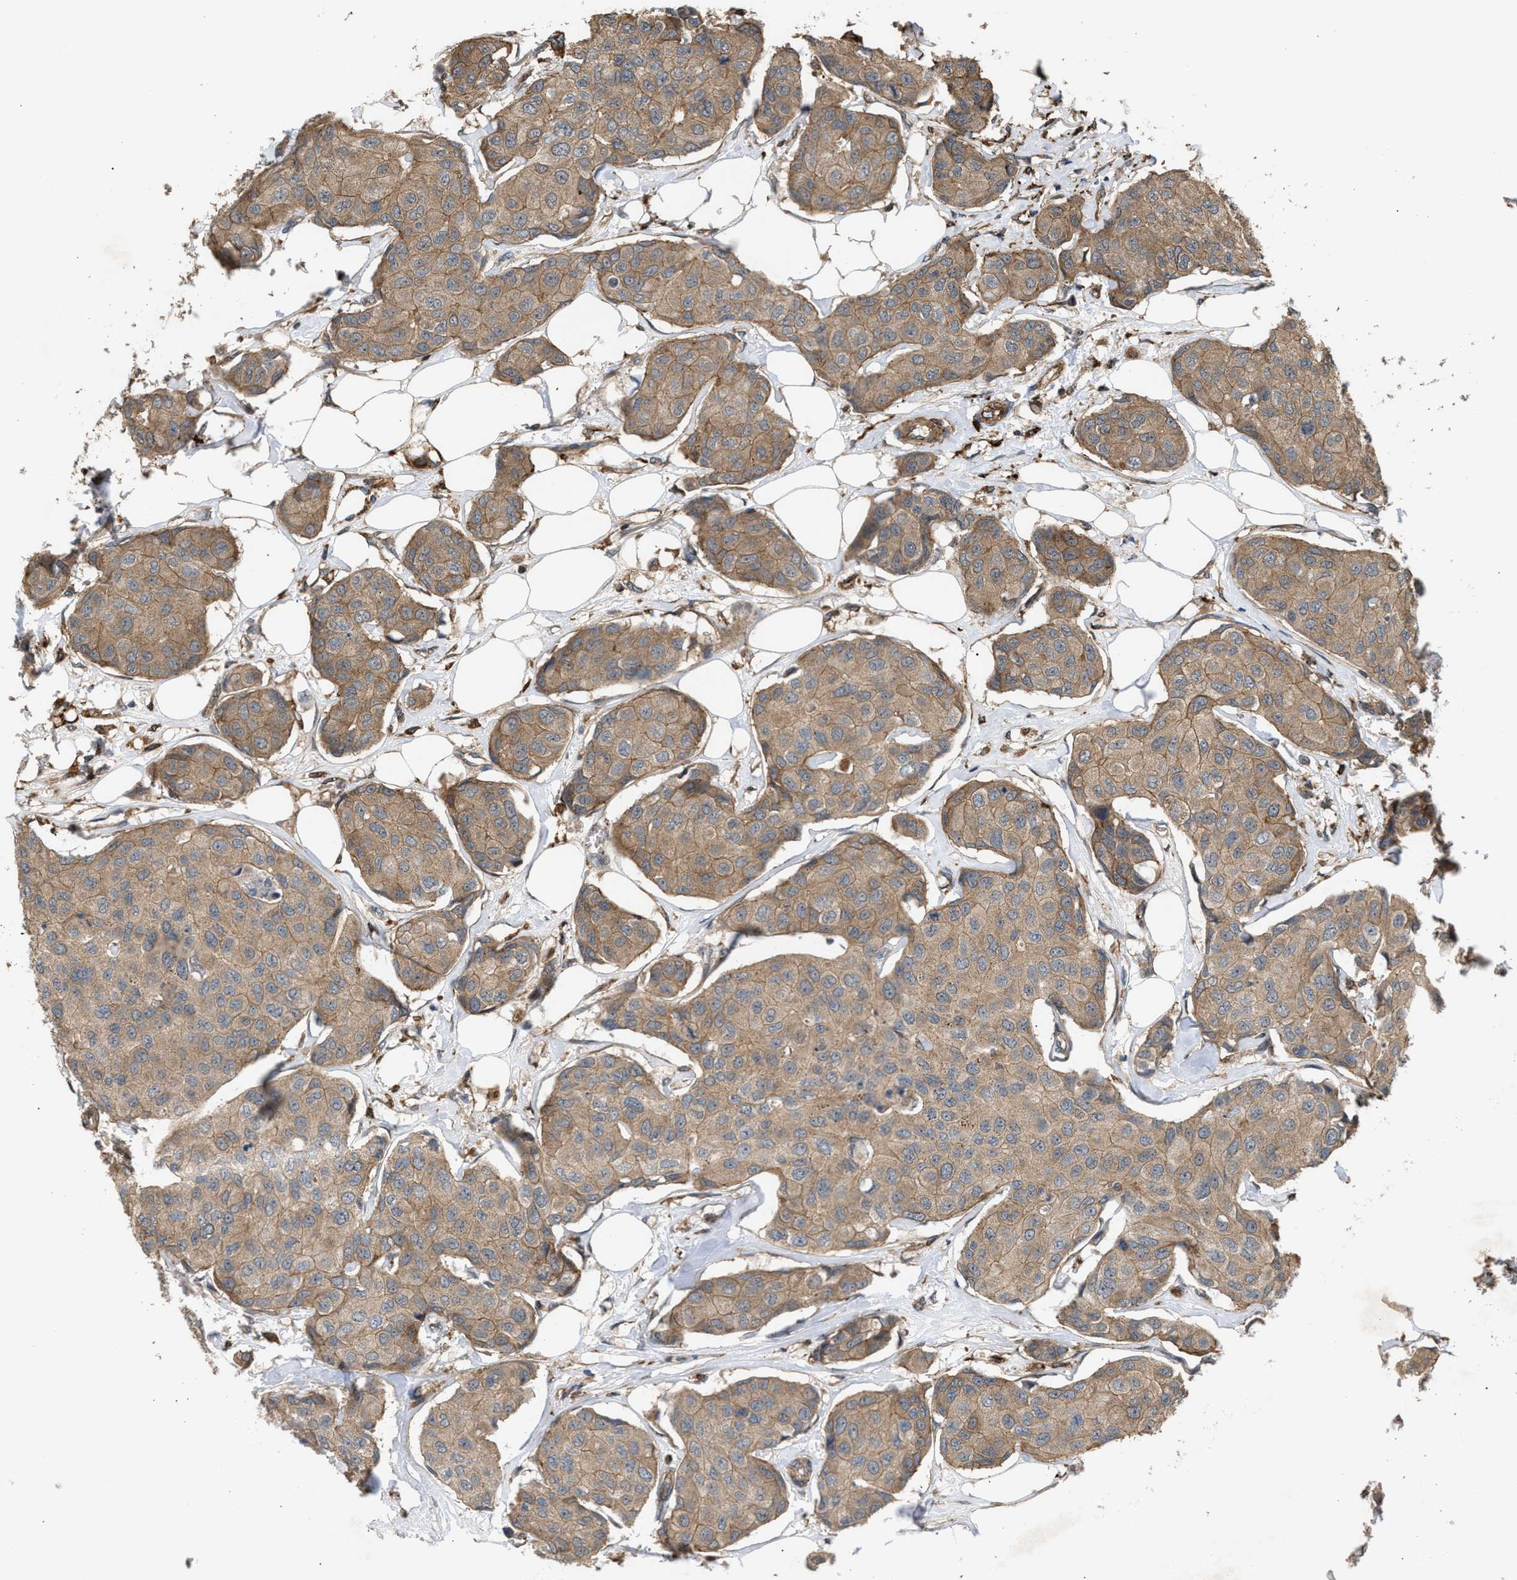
{"staining": {"intensity": "moderate", "quantity": ">75%", "location": "cytoplasmic/membranous"}, "tissue": "breast cancer", "cell_type": "Tumor cells", "image_type": "cancer", "snomed": [{"axis": "morphology", "description": "Duct carcinoma"}, {"axis": "topography", "description": "Breast"}], "caption": "Breast cancer stained with IHC reveals moderate cytoplasmic/membranous expression in approximately >75% of tumor cells.", "gene": "GCC1", "patient": {"sex": "female", "age": 80}}